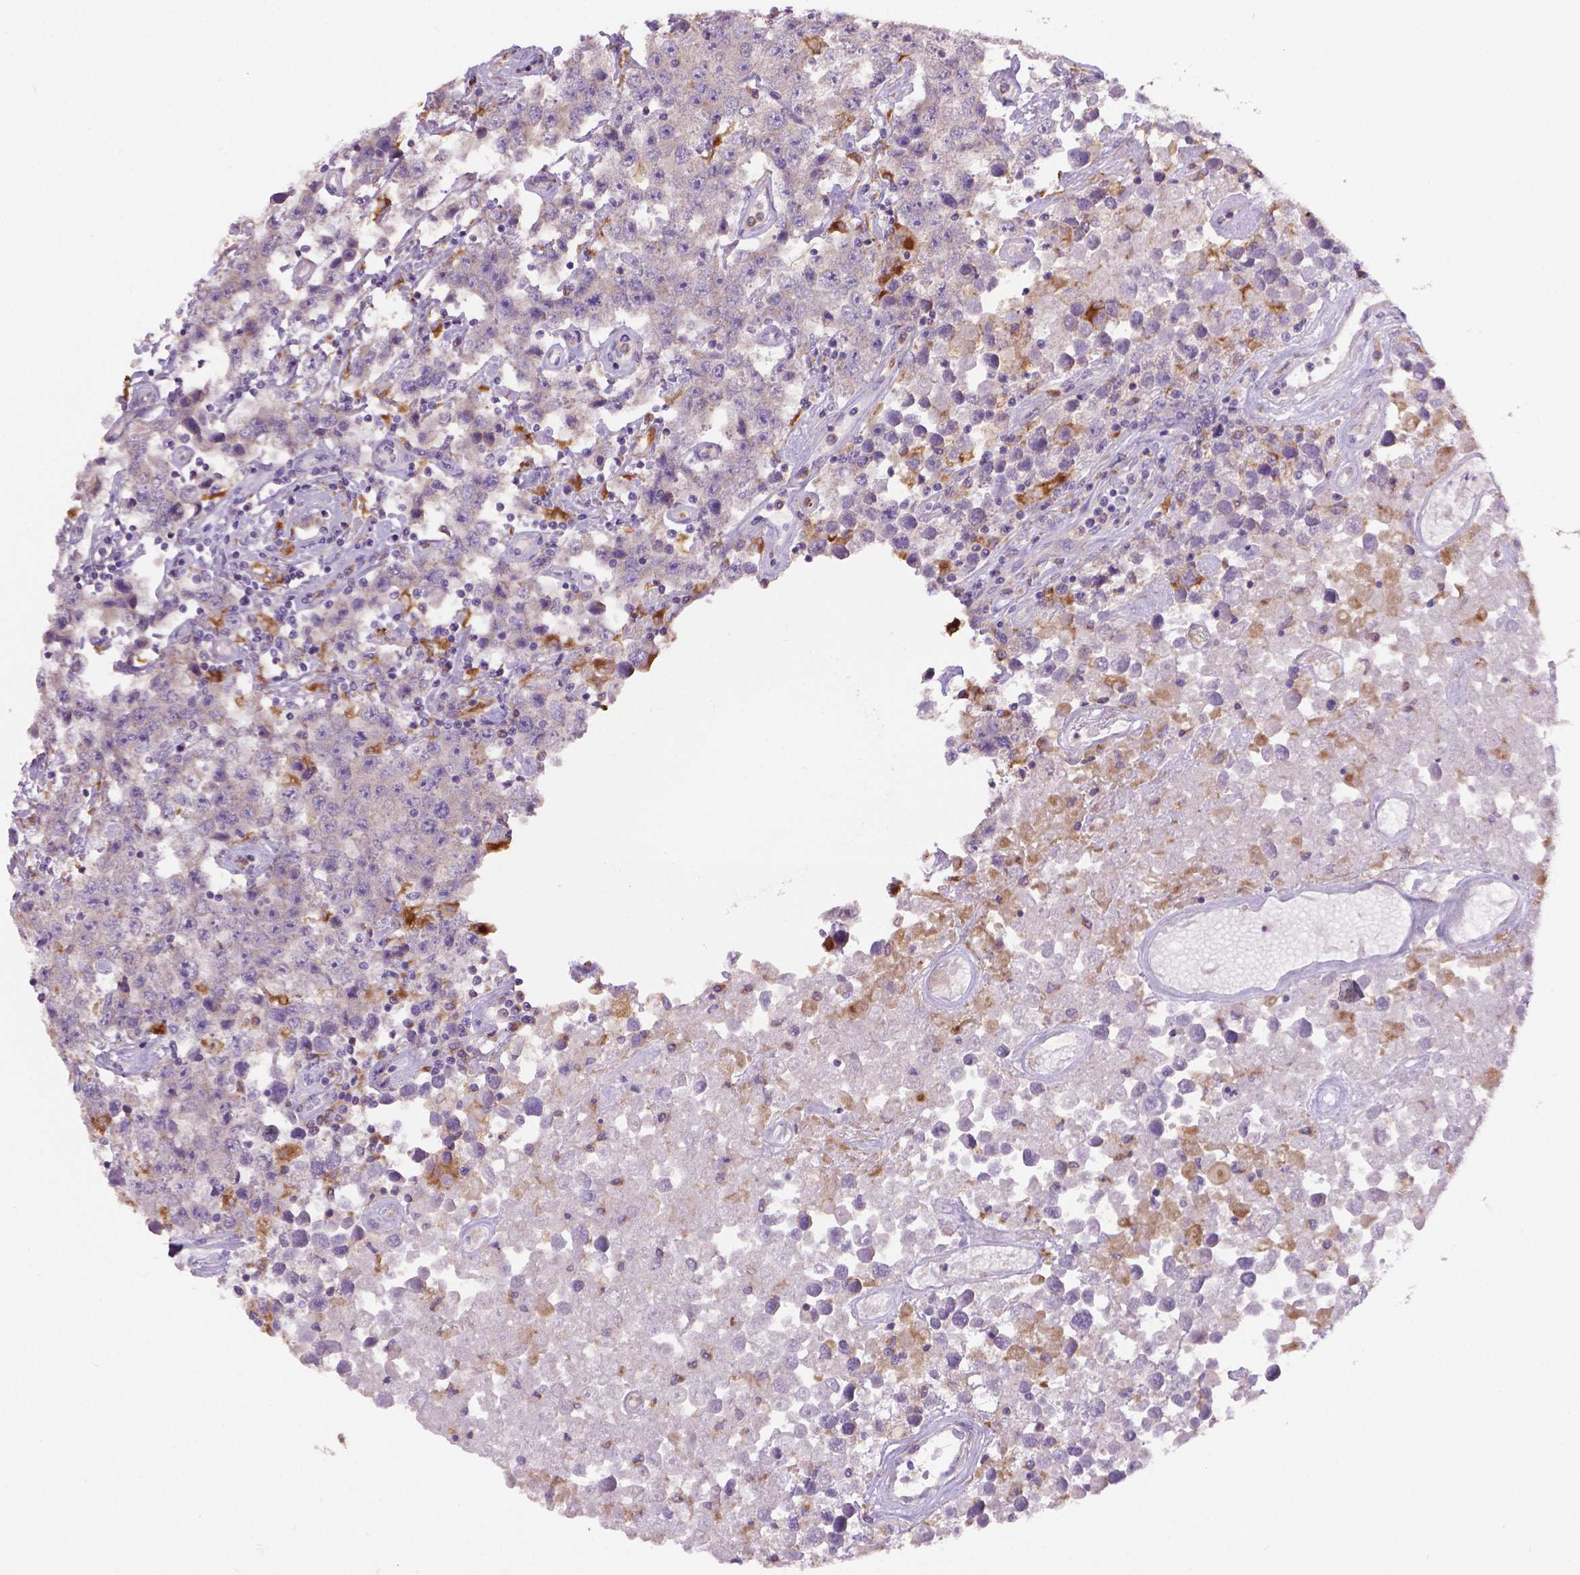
{"staining": {"intensity": "negative", "quantity": "none", "location": "none"}, "tissue": "testis cancer", "cell_type": "Tumor cells", "image_type": "cancer", "snomed": [{"axis": "morphology", "description": "Seminoma, NOS"}, {"axis": "topography", "description": "Testis"}], "caption": "Tumor cells are negative for brown protein staining in testis cancer. (Stains: DAB IHC with hematoxylin counter stain, Microscopy: brightfield microscopy at high magnification).", "gene": "CDH7", "patient": {"sex": "male", "age": 52}}